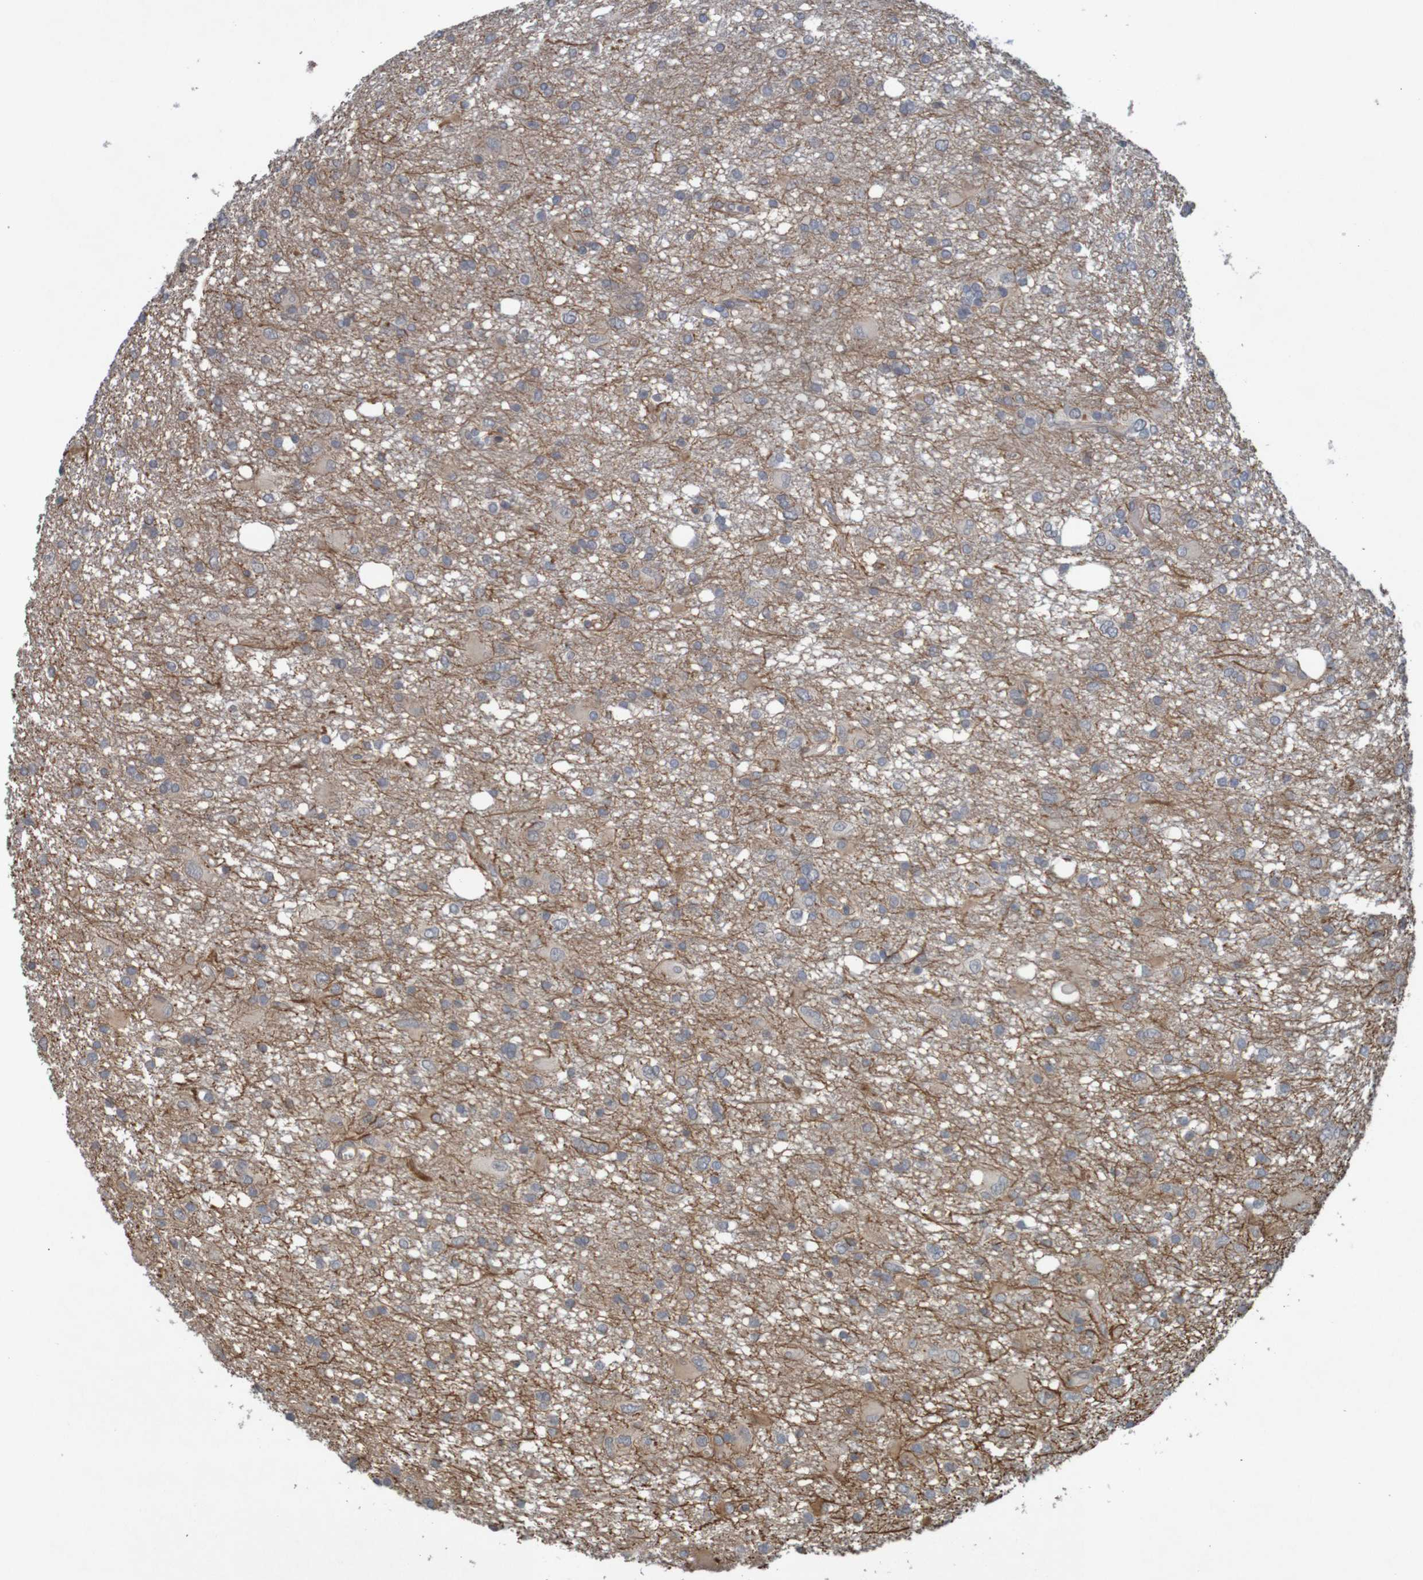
{"staining": {"intensity": "weak", "quantity": "<25%", "location": "cytoplasmic/membranous"}, "tissue": "glioma", "cell_type": "Tumor cells", "image_type": "cancer", "snomed": [{"axis": "morphology", "description": "Glioma, malignant, High grade"}, {"axis": "topography", "description": "Brain"}], "caption": "Tumor cells are negative for brown protein staining in glioma. (Brightfield microscopy of DAB (3,3'-diaminobenzidine) IHC at high magnification).", "gene": "ARHGEF11", "patient": {"sex": "female", "age": 59}}